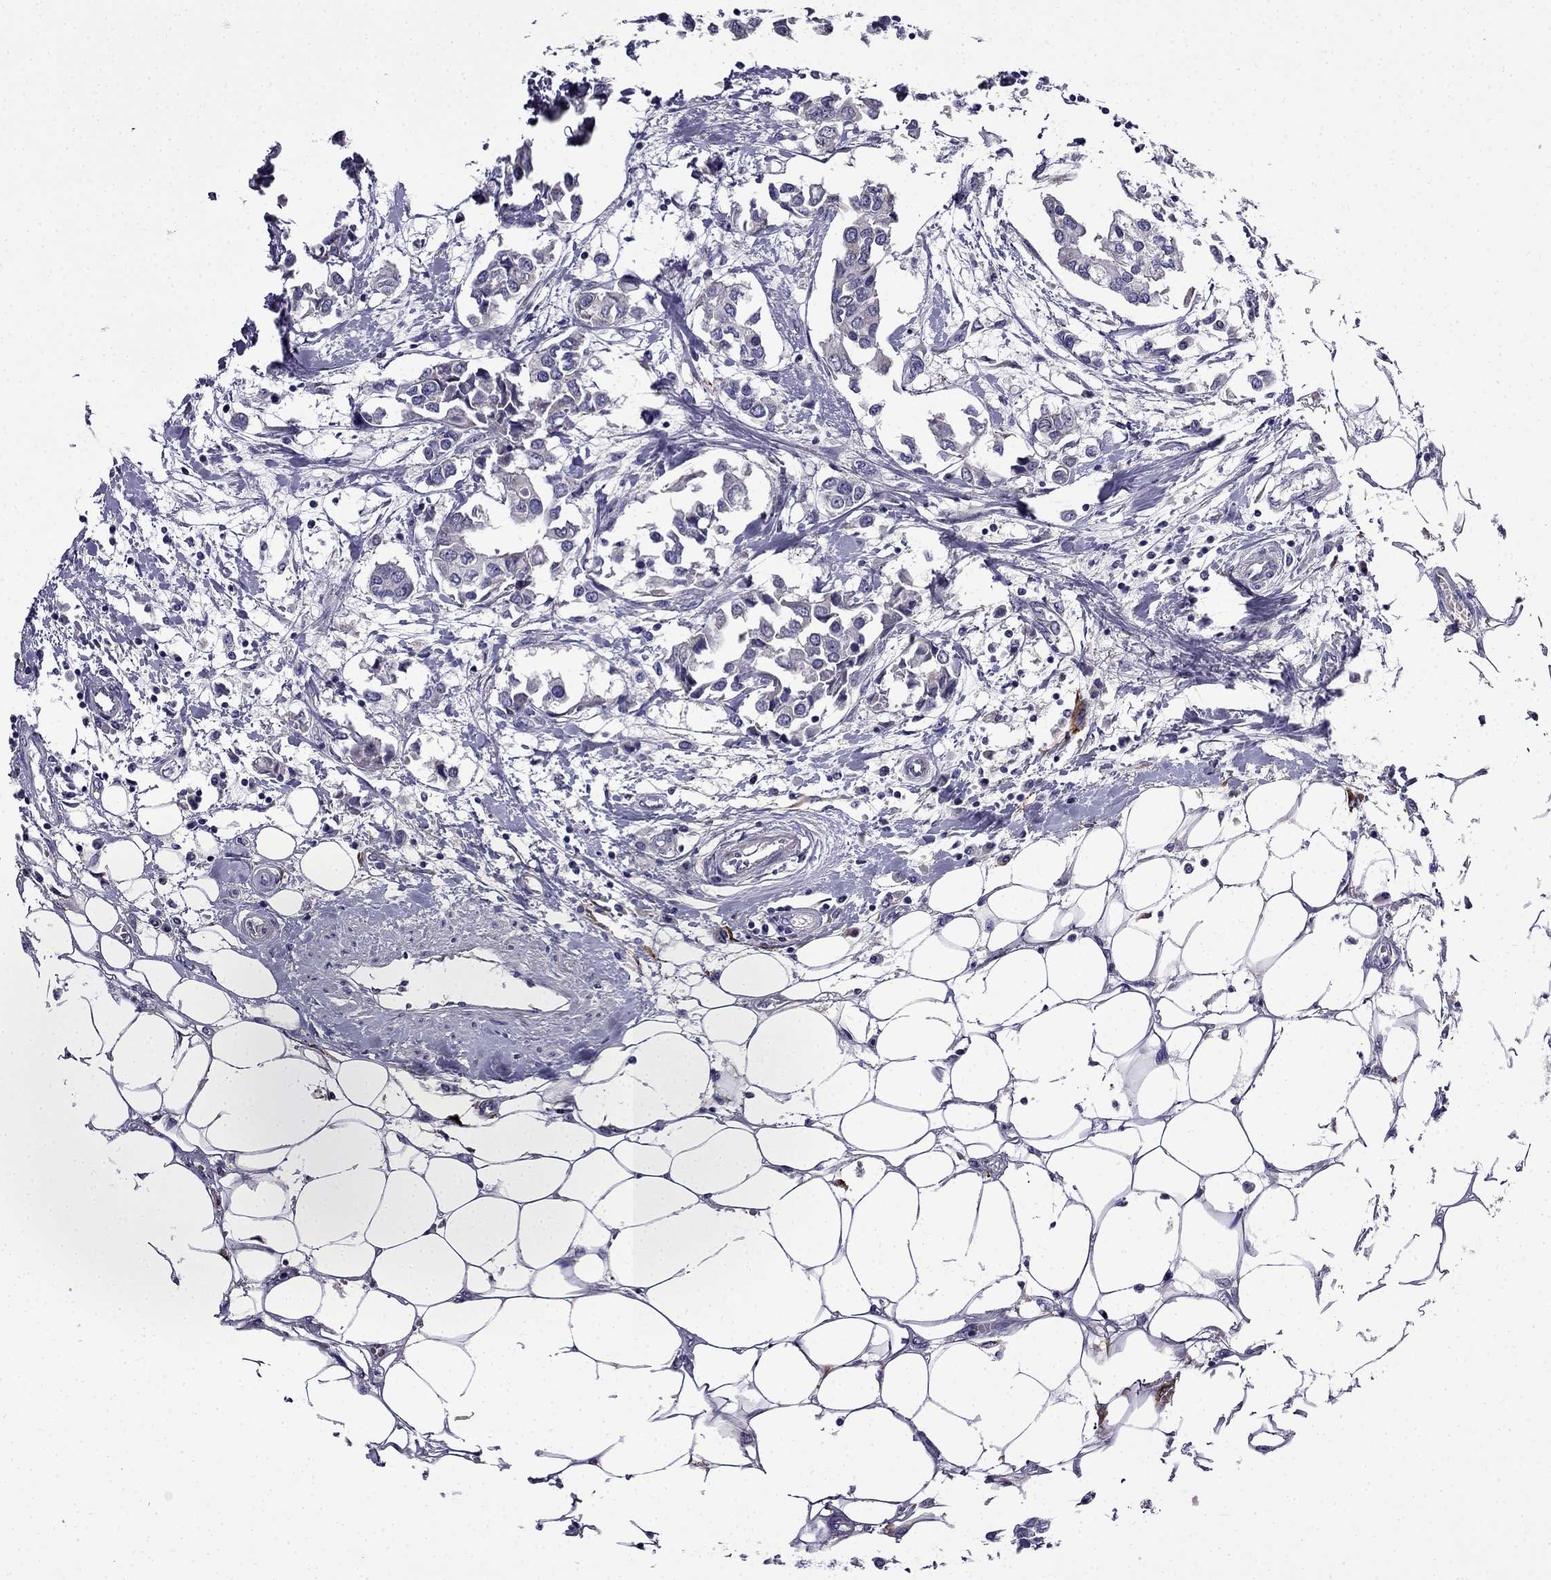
{"staining": {"intensity": "negative", "quantity": "none", "location": "none"}, "tissue": "breast cancer", "cell_type": "Tumor cells", "image_type": "cancer", "snomed": [{"axis": "morphology", "description": "Duct carcinoma"}, {"axis": "topography", "description": "Breast"}], "caption": "Immunohistochemistry (IHC) image of human breast invasive ductal carcinoma stained for a protein (brown), which exhibits no expression in tumor cells. (DAB (3,3'-diaminobenzidine) immunohistochemistry, high magnification).", "gene": "PI16", "patient": {"sex": "female", "age": 83}}